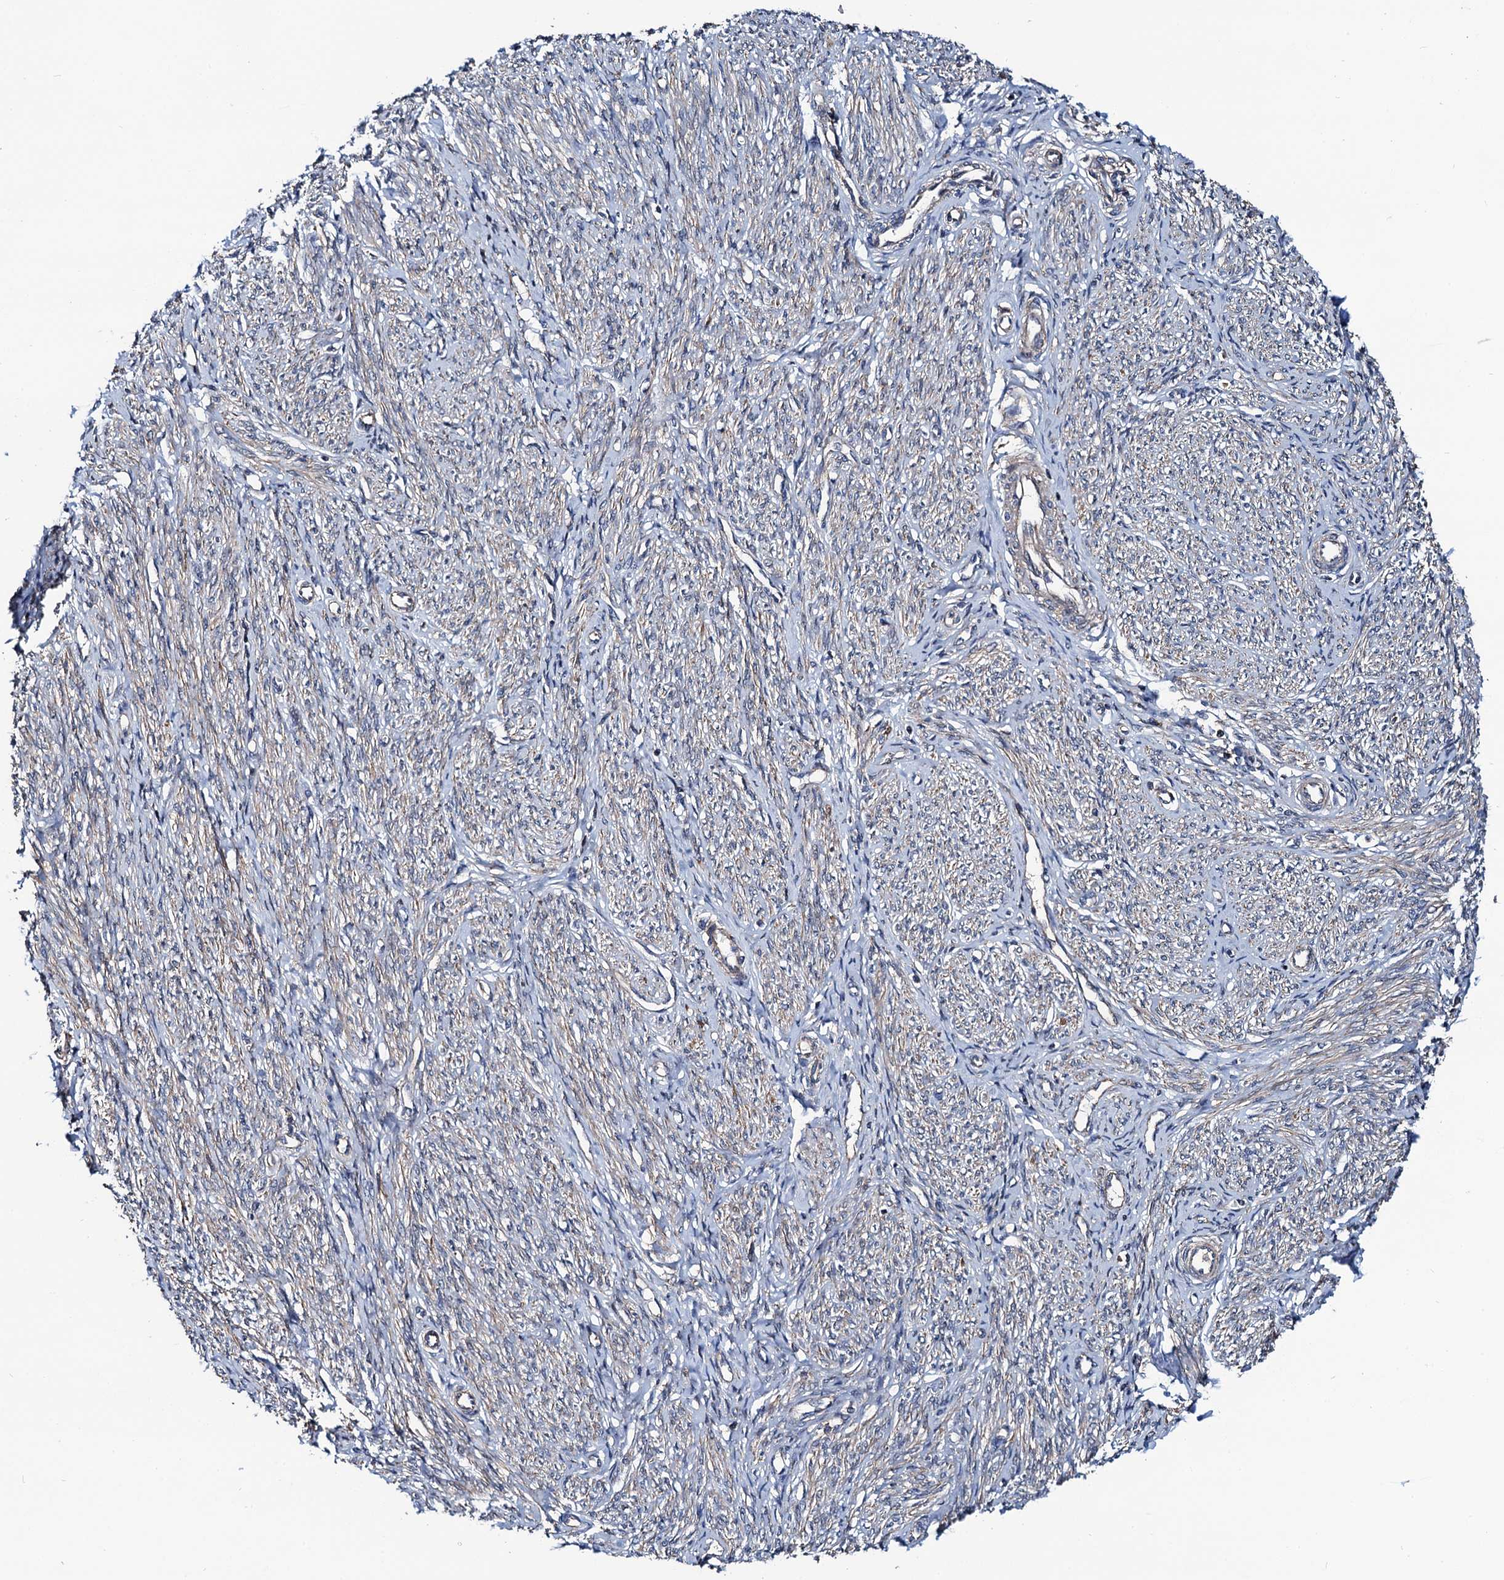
{"staining": {"intensity": "weak", "quantity": "<25%", "location": "cytoplasmic/membranous"}, "tissue": "endometrium", "cell_type": "Cells in endometrial stroma", "image_type": "normal", "snomed": [{"axis": "morphology", "description": "Normal tissue, NOS"}, {"axis": "topography", "description": "Endometrium"}], "caption": "Endometrium stained for a protein using immunohistochemistry displays no expression cells in endometrial stroma.", "gene": "NEK1", "patient": {"sex": "female", "age": 72}}